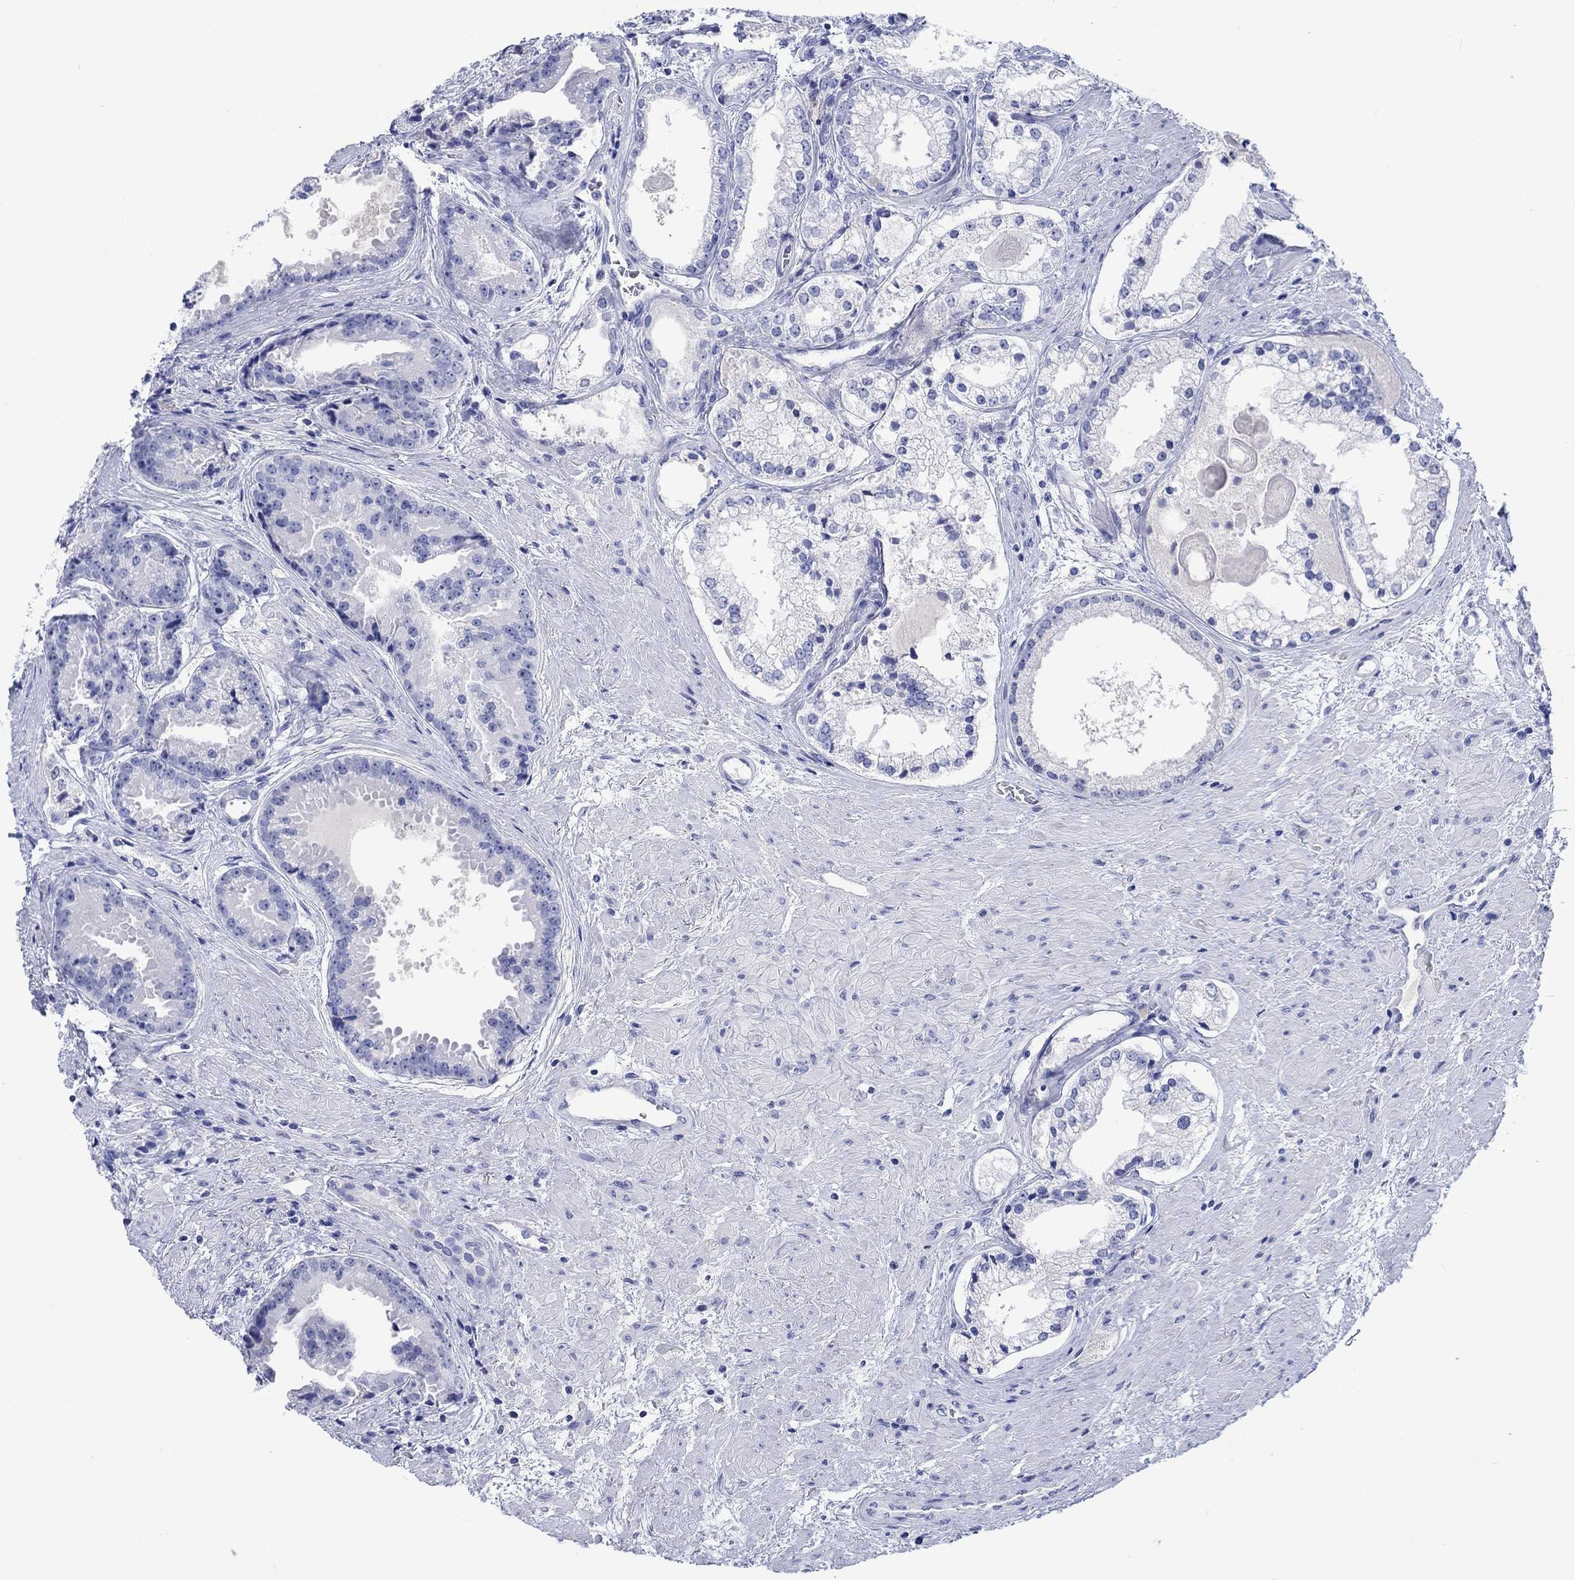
{"staining": {"intensity": "negative", "quantity": "none", "location": "none"}, "tissue": "prostate cancer", "cell_type": "Tumor cells", "image_type": "cancer", "snomed": [{"axis": "morphology", "description": "Adenocarcinoma, NOS"}, {"axis": "morphology", "description": "Adenocarcinoma, High grade"}, {"axis": "topography", "description": "Prostate"}], "caption": "Immunohistochemical staining of prostate high-grade adenocarcinoma exhibits no significant expression in tumor cells. (Brightfield microscopy of DAB (3,3'-diaminobenzidine) immunohistochemistry (IHC) at high magnification).", "gene": "CACNG3", "patient": {"sex": "male", "age": 64}}